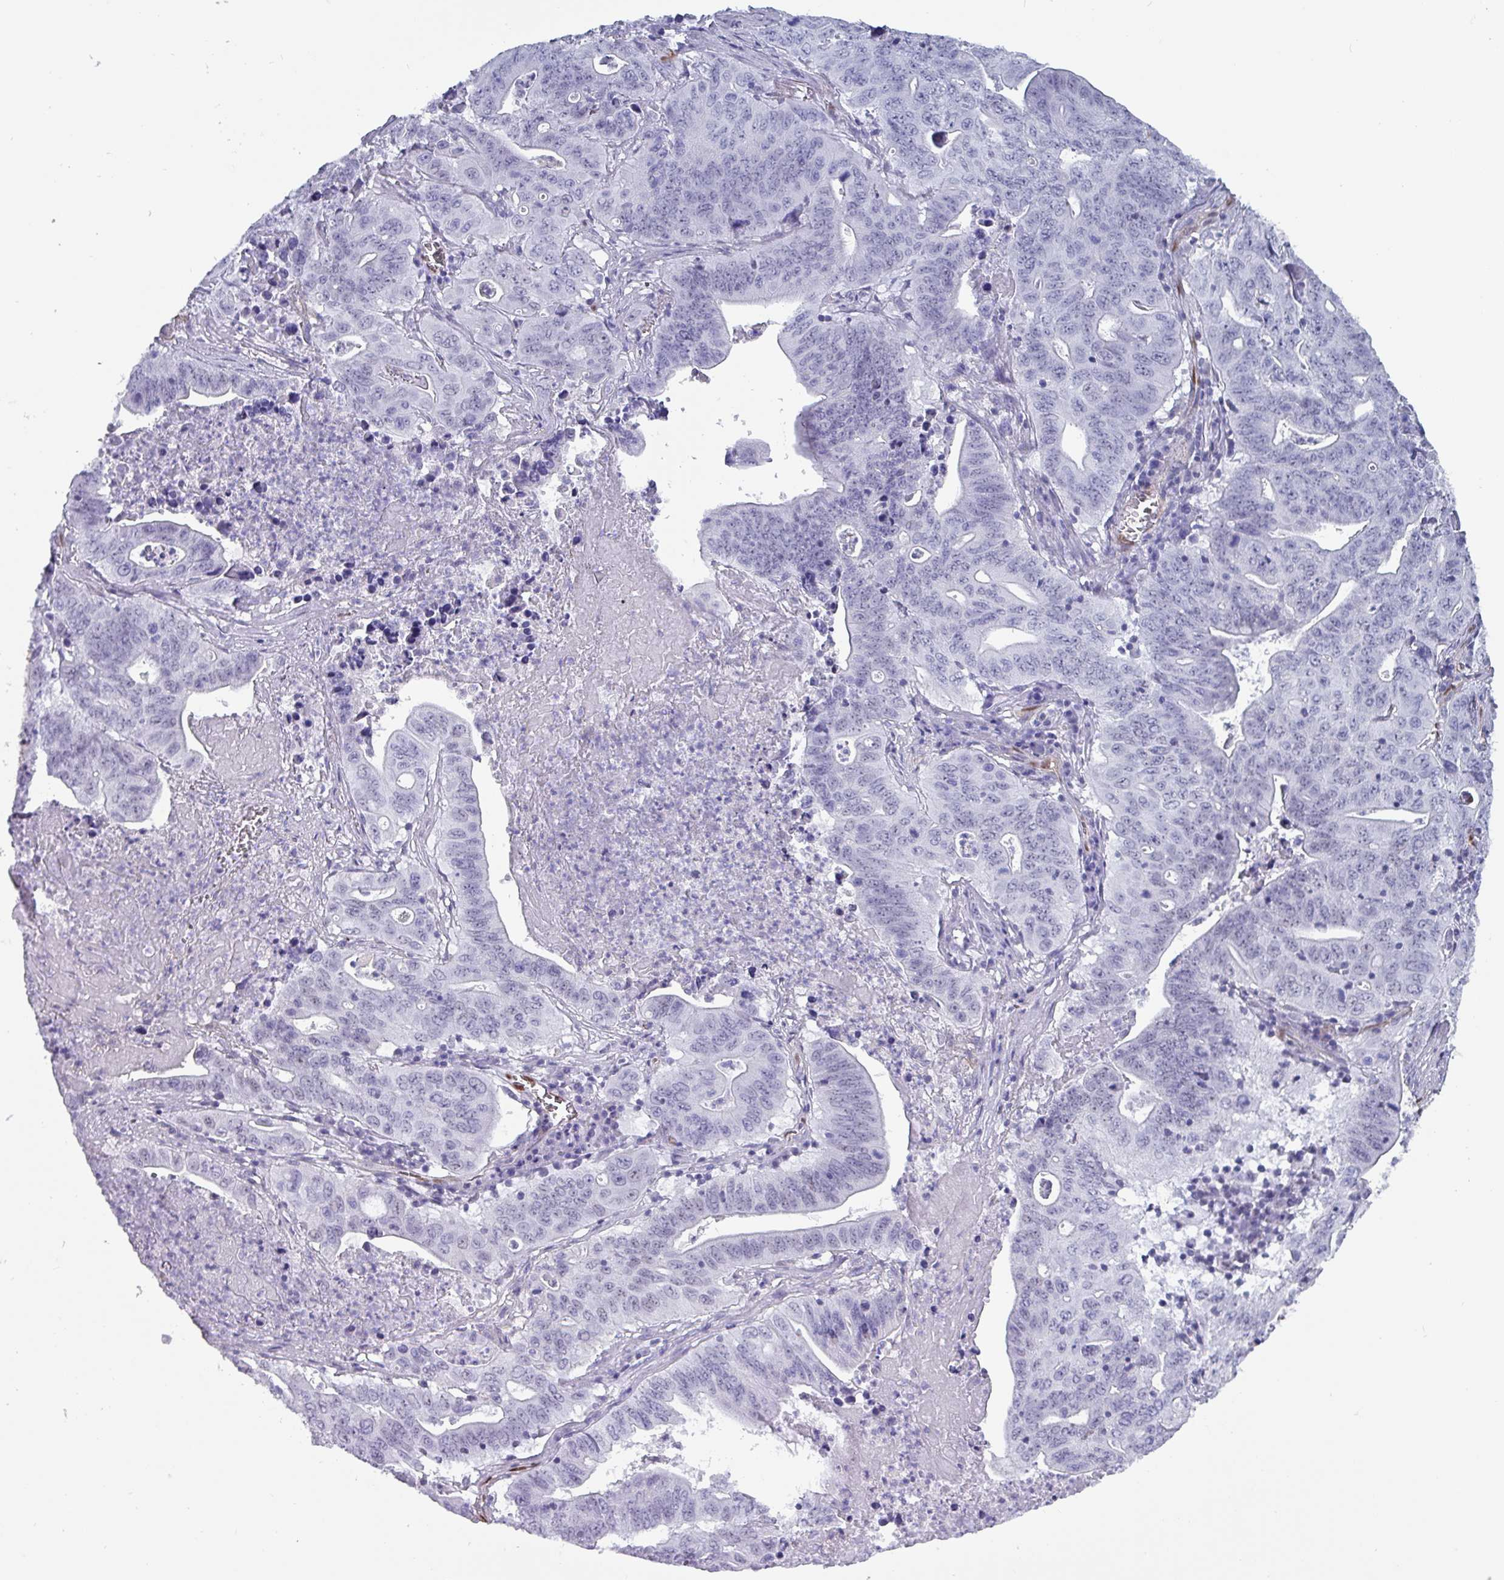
{"staining": {"intensity": "negative", "quantity": "none", "location": "none"}, "tissue": "lung cancer", "cell_type": "Tumor cells", "image_type": "cancer", "snomed": [{"axis": "morphology", "description": "Adenocarcinoma, NOS"}, {"axis": "topography", "description": "Lung"}], "caption": "Tumor cells are negative for brown protein staining in lung adenocarcinoma.", "gene": "ZNF816-ZNF321P", "patient": {"sex": "female", "age": 60}}